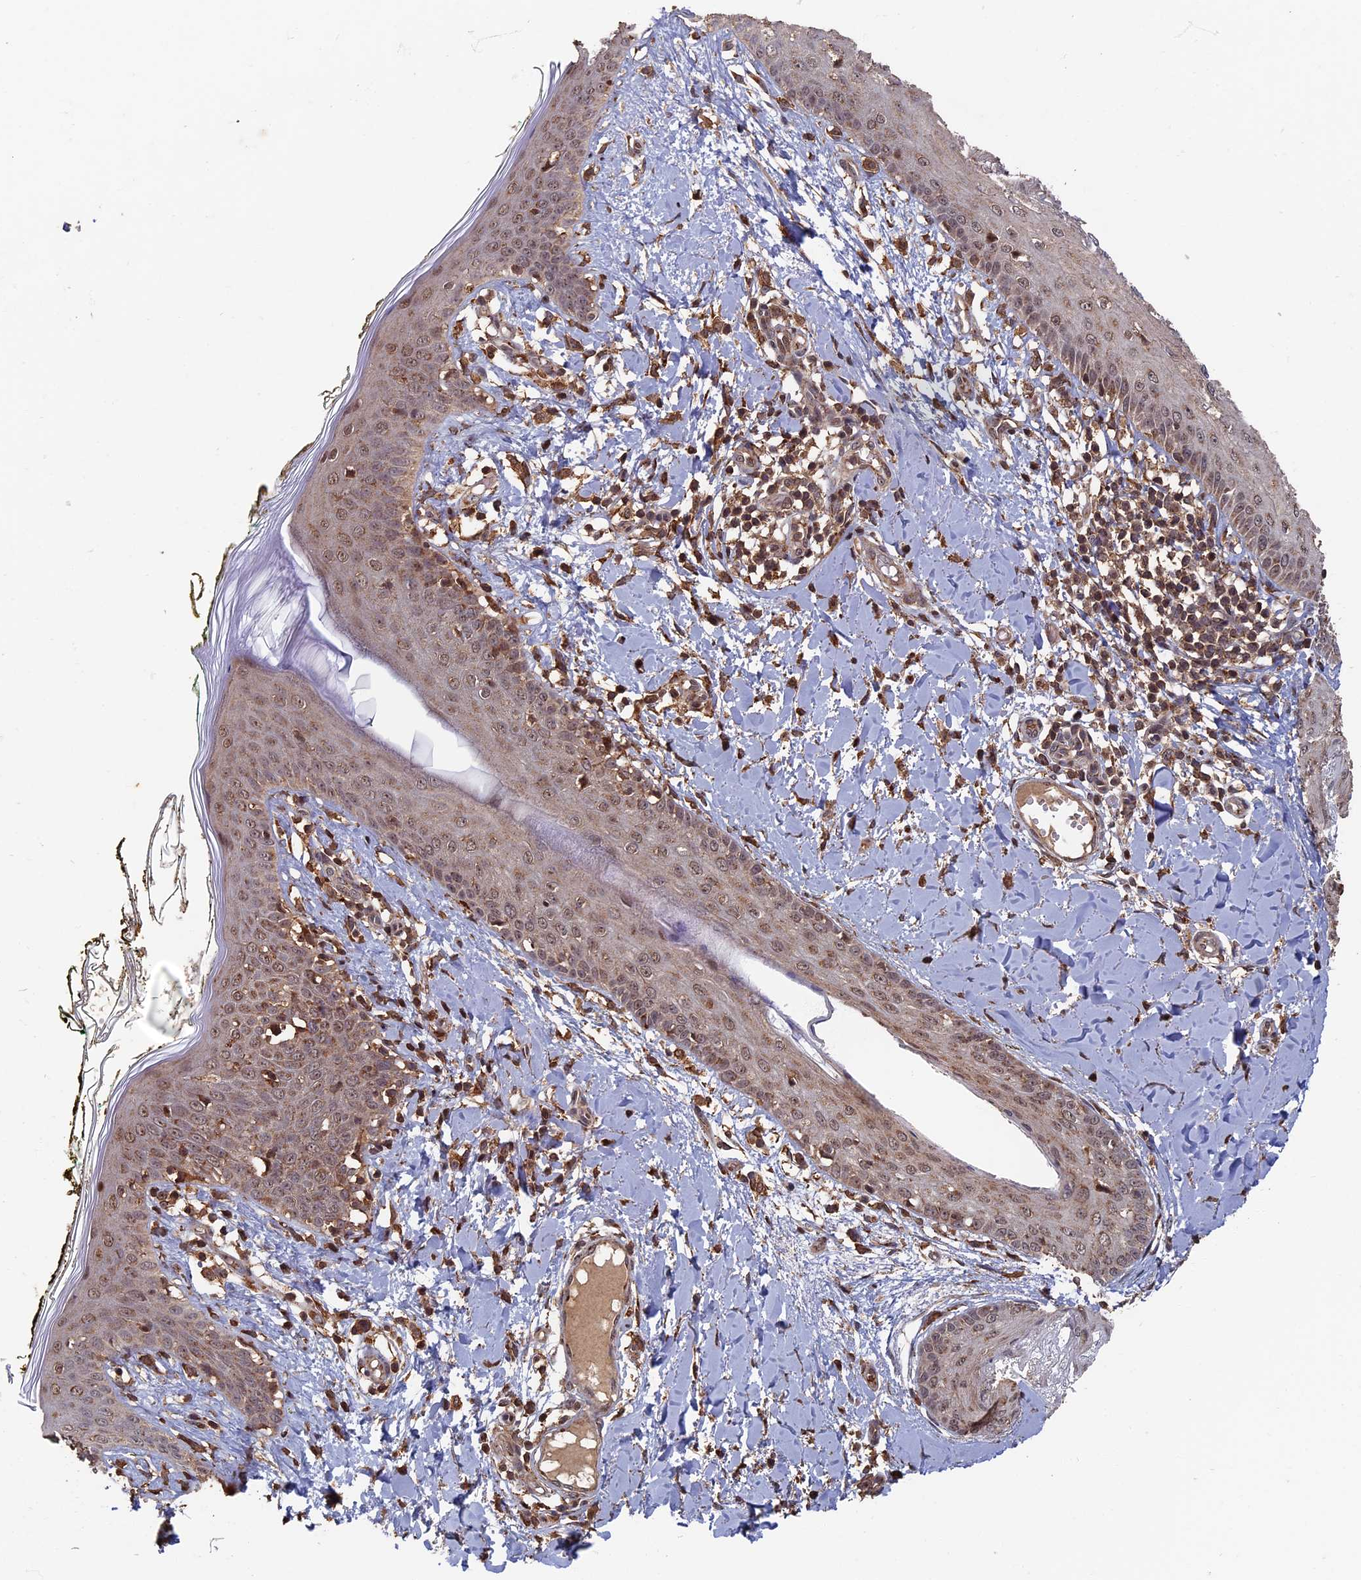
{"staining": {"intensity": "strong", "quantity": ">75%", "location": "cytoplasmic/membranous,nuclear"}, "tissue": "skin", "cell_type": "Fibroblasts", "image_type": "normal", "snomed": [{"axis": "morphology", "description": "Normal tissue, NOS"}, {"axis": "topography", "description": "Skin"}], "caption": "High-magnification brightfield microscopy of unremarkable skin stained with DAB (3,3'-diaminobenzidine) (brown) and counterstained with hematoxylin (blue). fibroblasts exhibit strong cytoplasmic/membranous,nuclear staining is present in approximately>75% of cells.", "gene": "RASGRF1", "patient": {"sex": "female", "age": 34}}